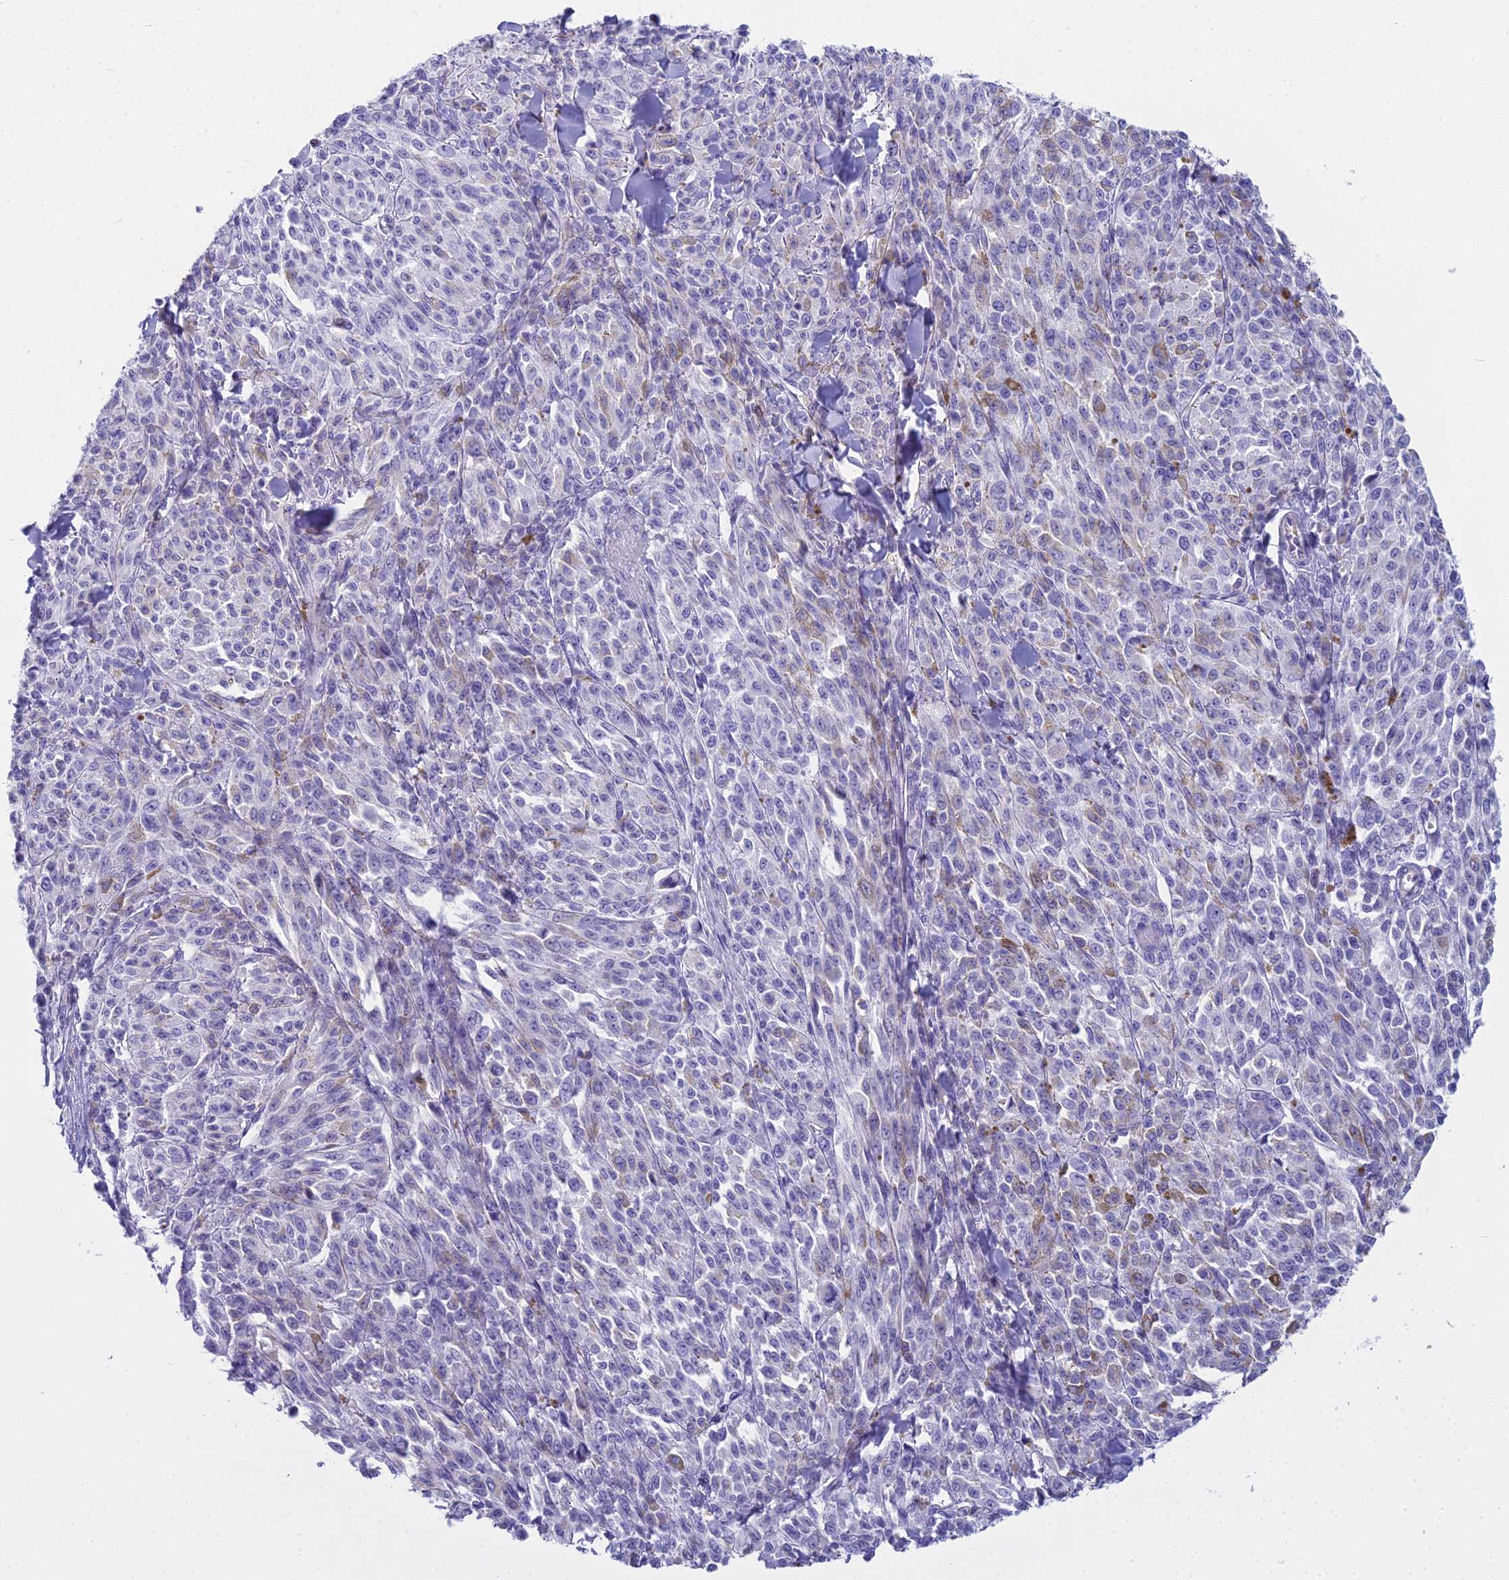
{"staining": {"intensity": "negative", "quantity": "none", "location": "none"}, "tissue": "melanoma", "cell_type": "Tumor cells", "image_type": "cancer", "snomed": [{"axis": "morphology", "description": "Malignant melanoma, NOS"}, {"axis": "topography", "description": "Skin"}], "caption": "Photomicrograph shows no significant protein staining in tumor cells of malignant melanoma. The staining was performed using DAB (3,3'-diaminobenzidine) to visualize the protein expression in brown, while the nuclei were stained in blue with hematoxylin (Magnification: 20x).", "gene": "EVI2A", "patient": {"sex": "female", "age": 52}}